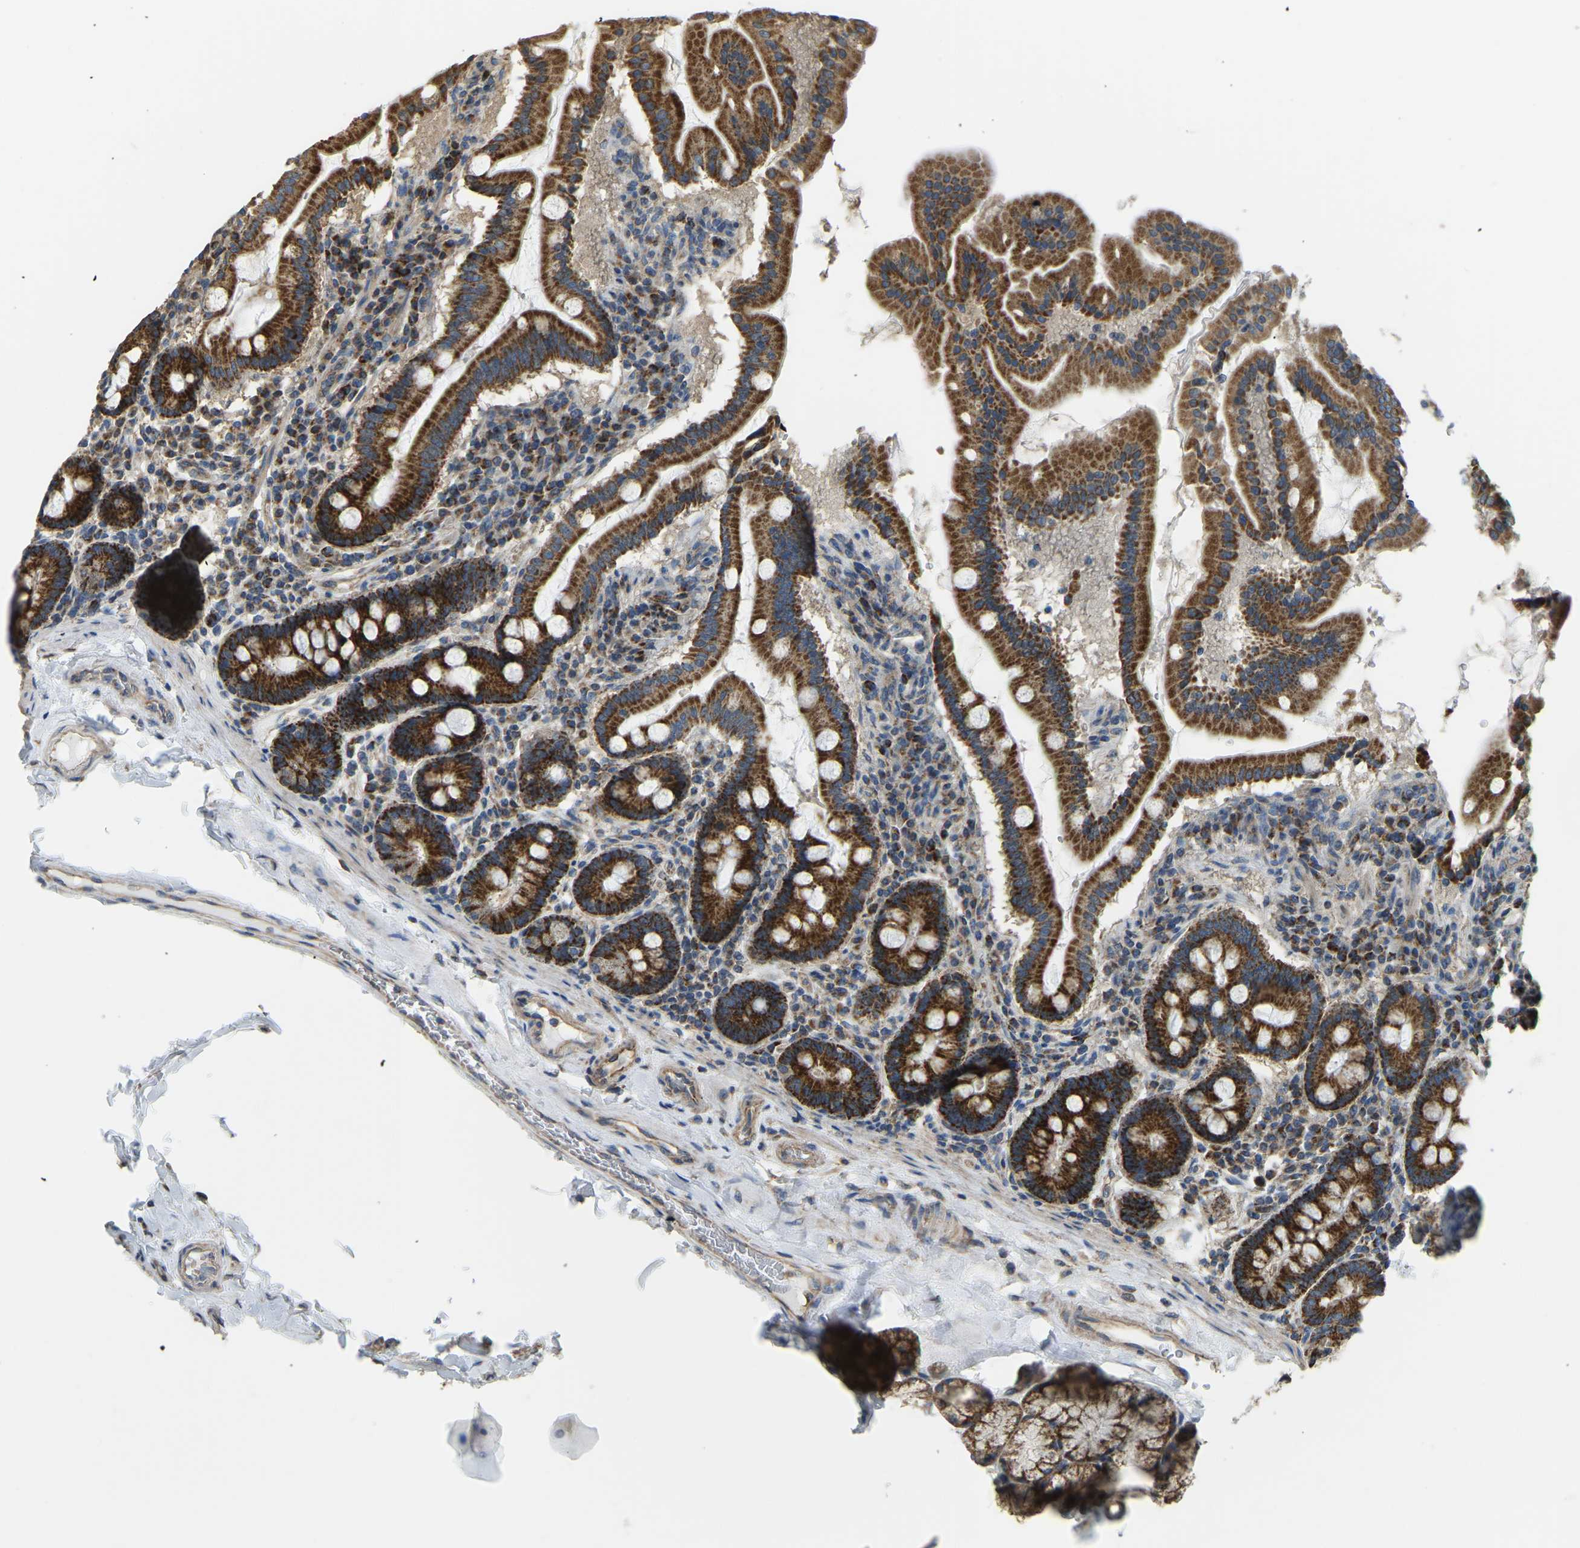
{"staining": {"intensity": "strong", "quantity": ">75%", "location": "cytoplasmic/membranous"}, "tissue": "duodenum", "cell_type": "Glandular cells", "image_type": "normal", "snomed": [{"axis": "morphology", "description": "Normal tissue, NOS"}, {"axis": "topography", "description": "Duodenum"}], "caption": "This histopathology image reveals normal duodenum stained with immunohistochemistry to label a protein in brown. The cytoplasmic/membranous of glandular cells show strong positivity for the protein. Nuclei are counter-stained blue.", "gene": "PSMD7", "patient": {"sex": "male", "age": 50}}